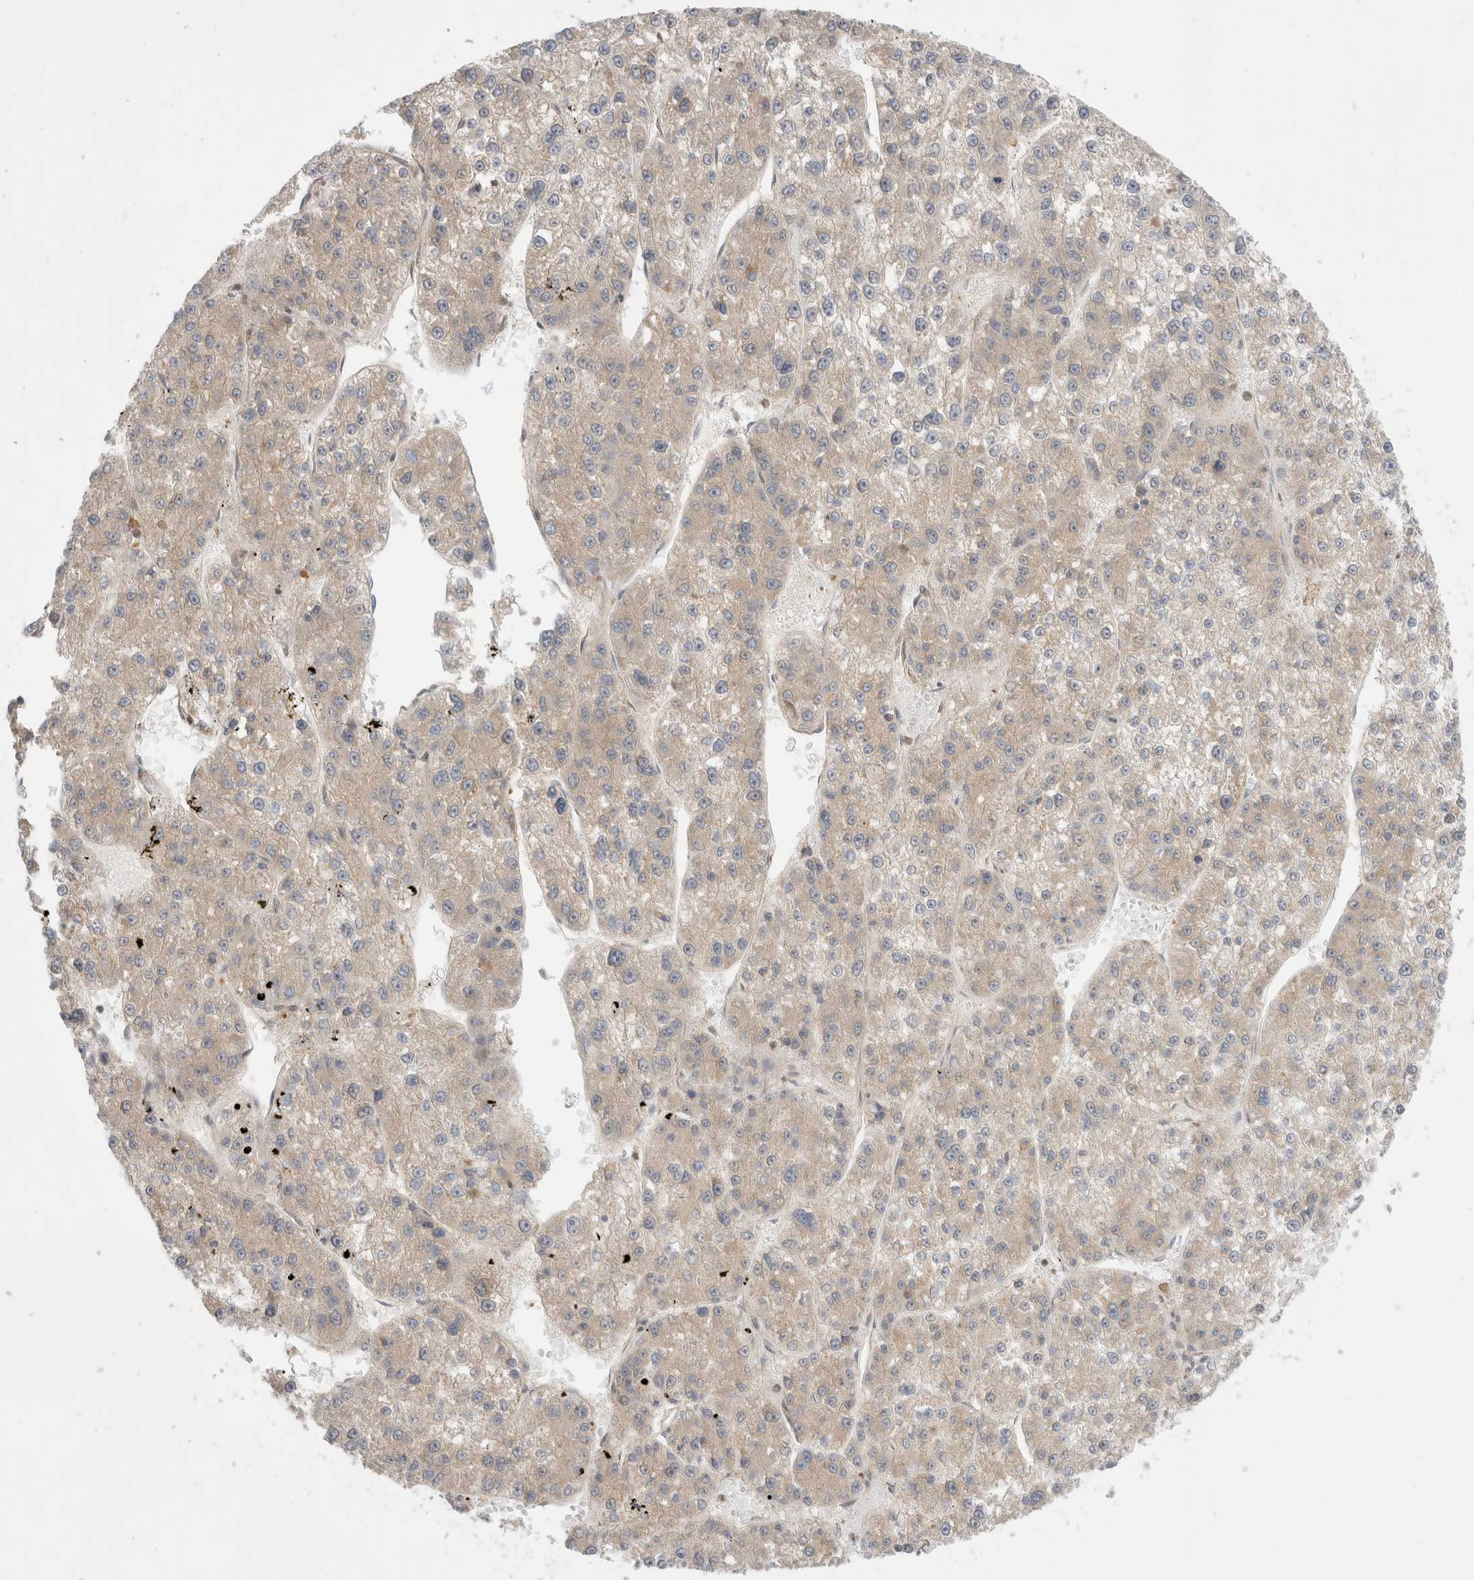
{"staining": {"intensity": "weak", "quantity": "25%-75%", "location": "cytoplasmic/membranous"}, "tissue": "liver cancer", "cell_type": "Tumor cells", "image_type": "cancer", "snomed": [{"axis": "morphology", "description": "Carcinoma, Hepatocellular, NOS"}, {"axis": "topography", "description": "Liver"}], "caption": "Immunohistochemical staining of human liver cancer (hepatocellular carcinoma) displays weak cytoplasmic/membranous protein expression in approximately 25%-75% of tumor cells. (DAB (3,3'-diaminobenzidine) = brown stain, brightfield microscopy at high magnification).", "gene": "NFKB1", "patient": {"sex": "female", "age": 73}}